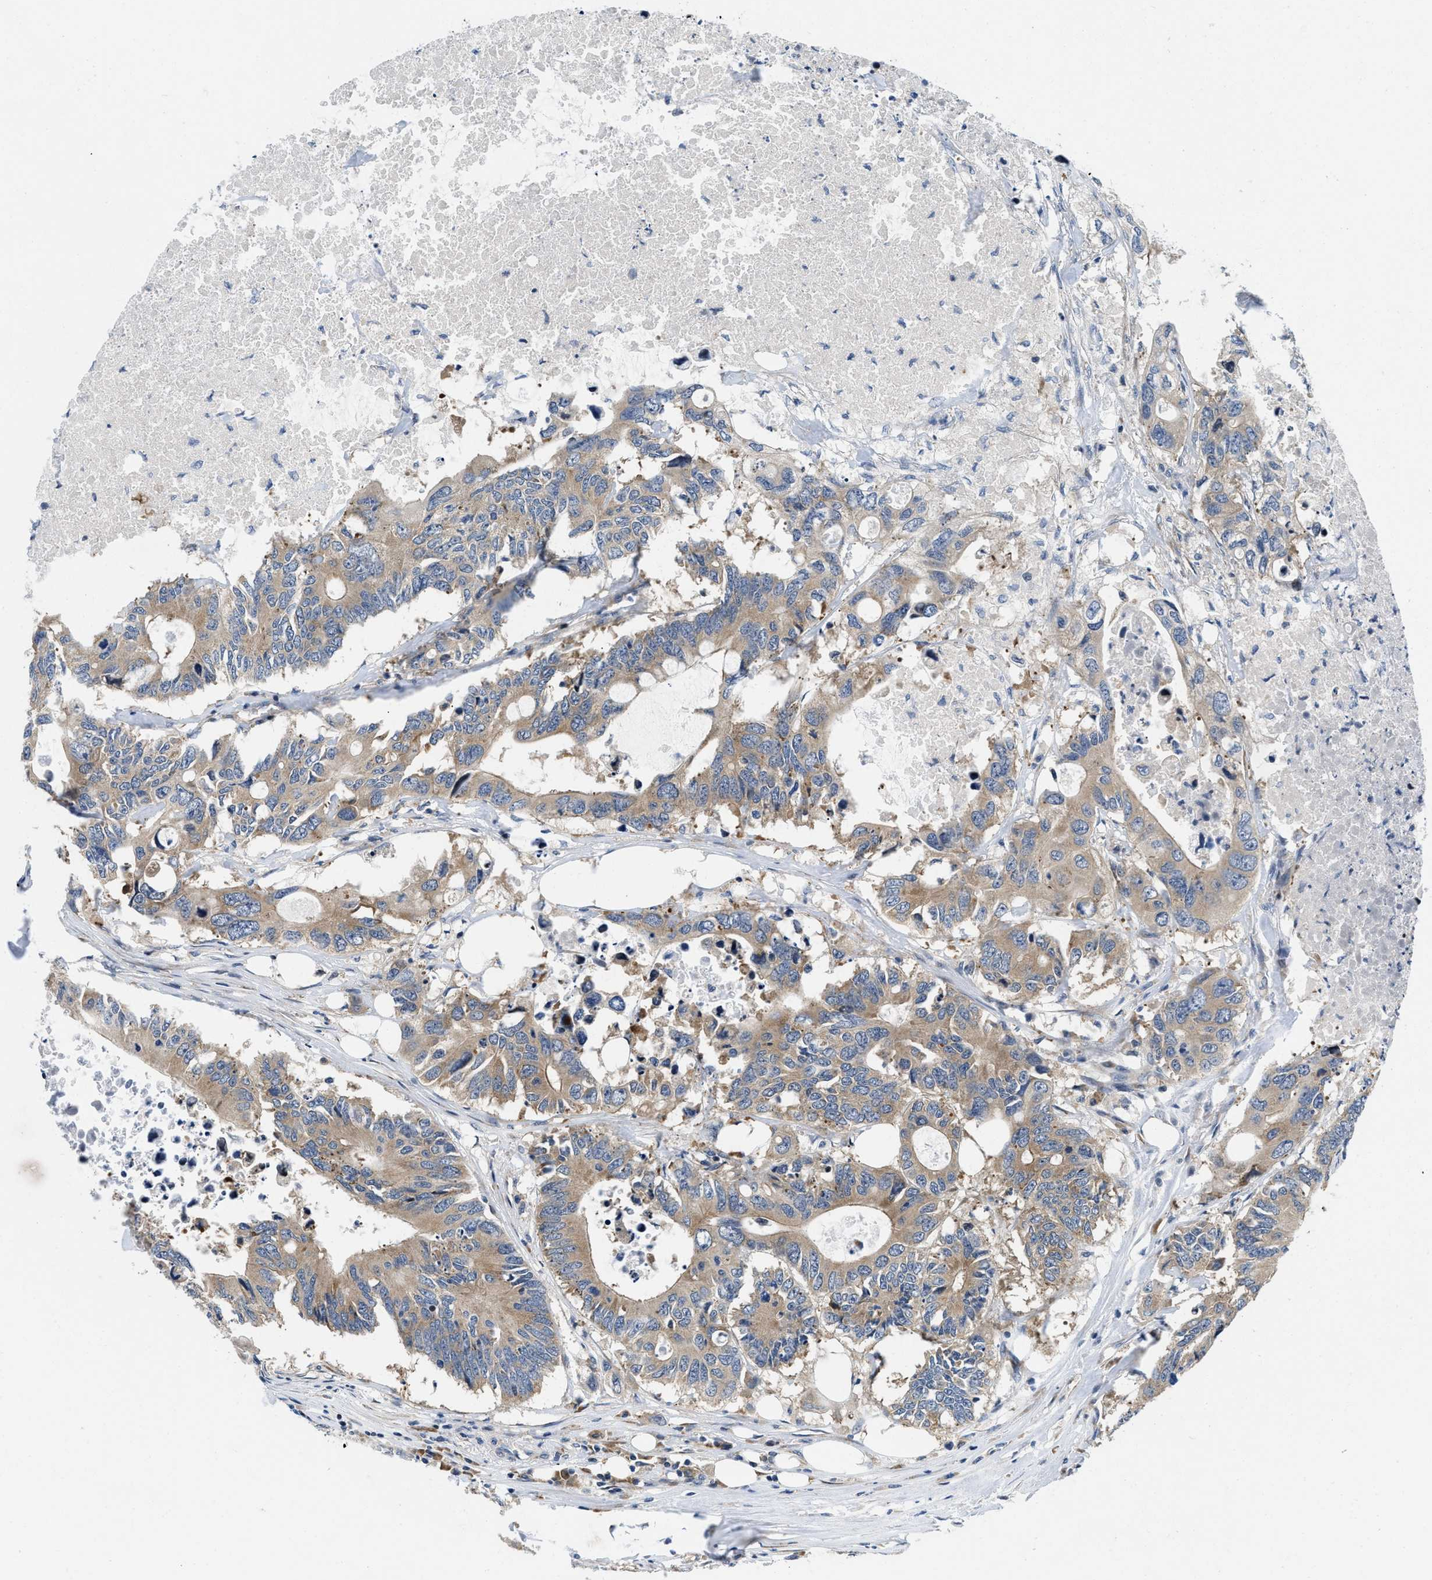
{"staining": {"intensity": "moderate", "quantity": ">75%", "location": "cytoplasmic/membranous"}, "tissue": "colorectal cancer", "cell_type": "Tumor cells", "image_type": "cancer", "snomed": [{"axis": "morphology", "description": "Adenocarcinoma, NOS"}, {"axis": "topography", "description": "Colon"}], "caption": "An immunohistochemistry photomicrograph of tumor tissue is shown. Protein staining in brown highlights moderate cytoplasmic/membranous positivity in adenocarcinoma (colorectal) within tumor cells. Nuclei are stained in blue.", "gene": "IKBKE", "patient": {"sex": "male", "age": 71}}